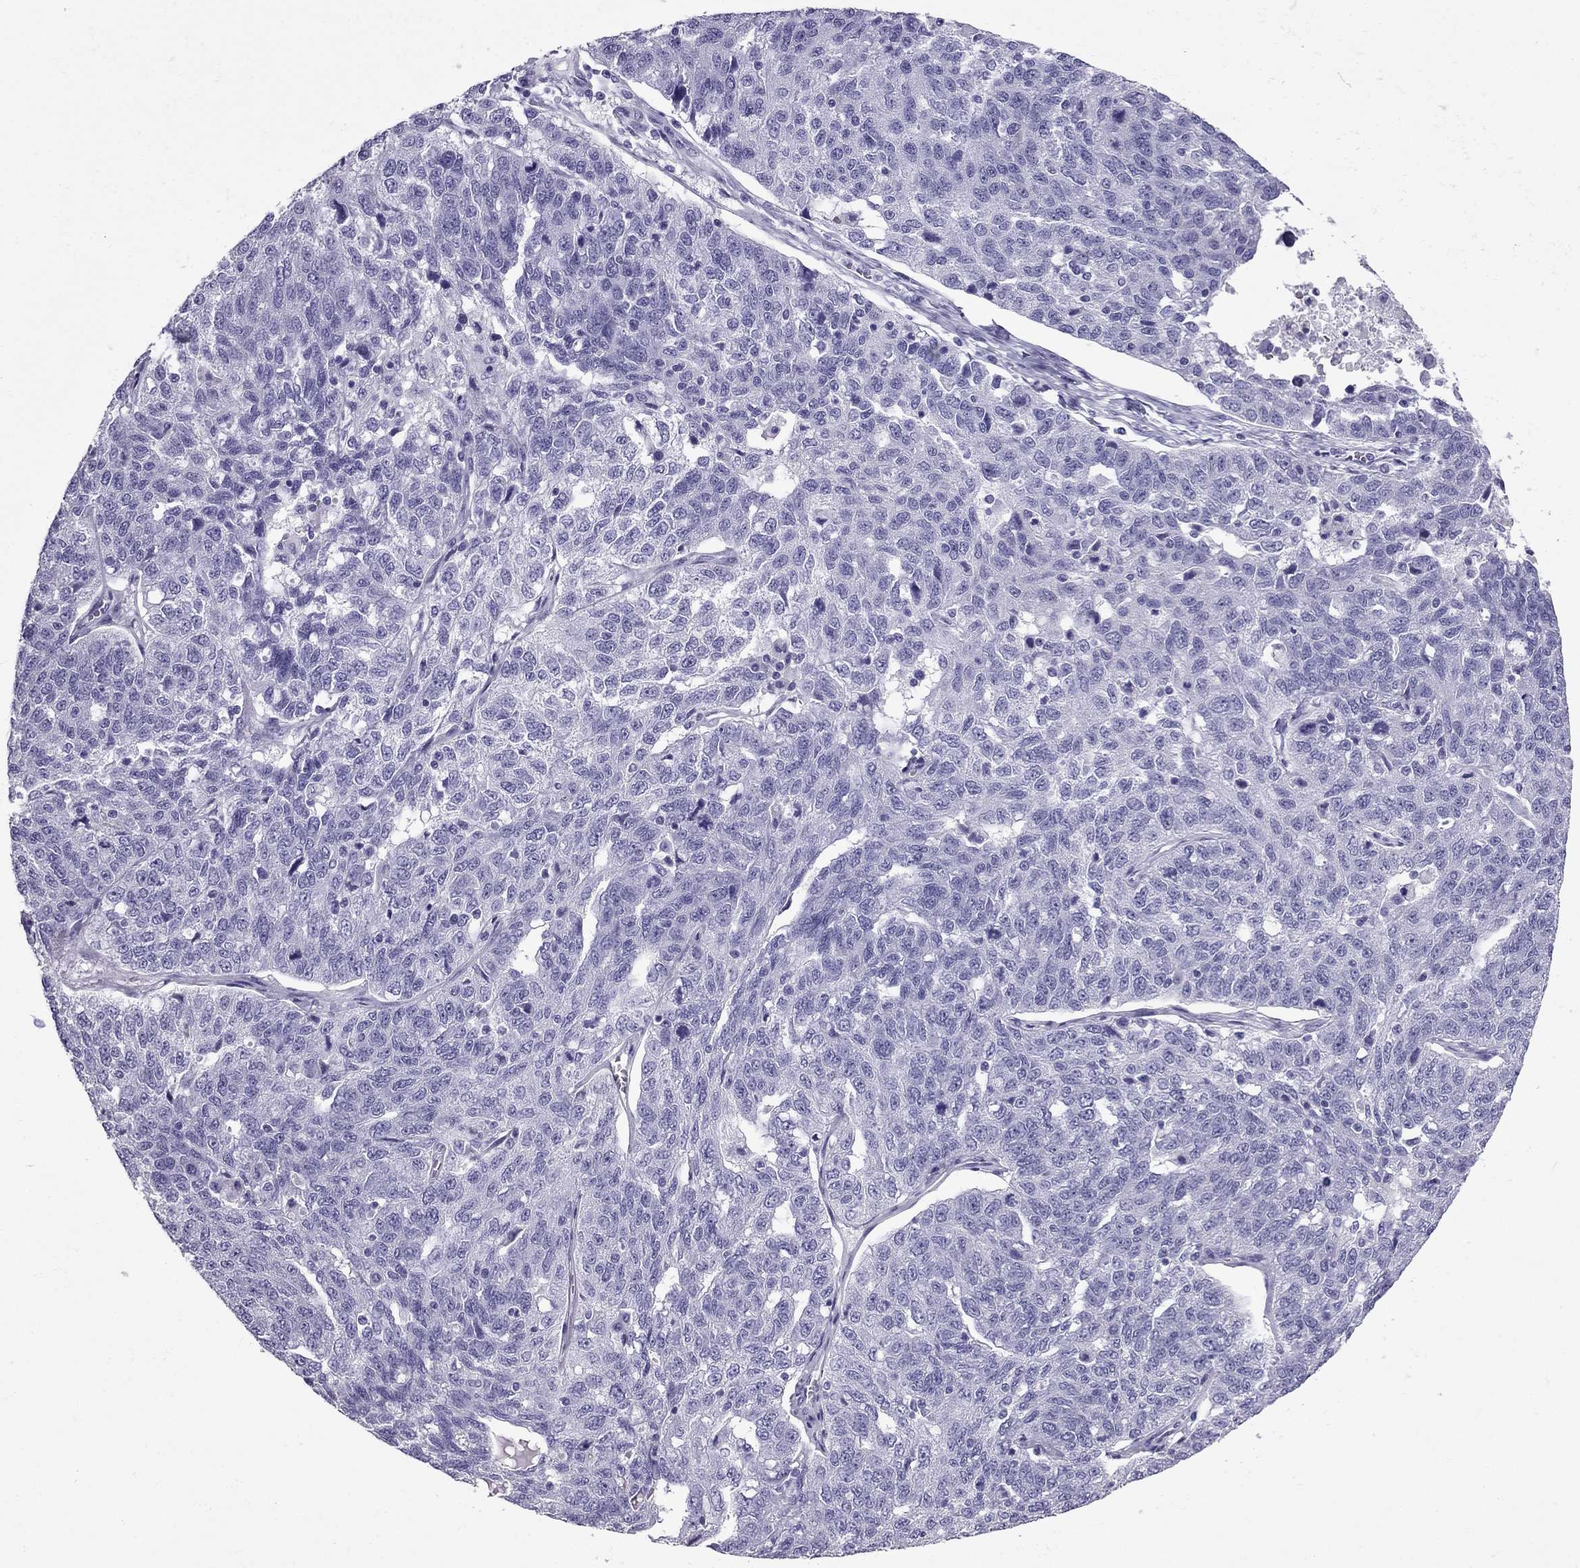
{"staining": {"intensity": "negative", "quantity": "none", "location": "none"}, "tissue": "ovarian cancer", "cell_type": "Tumor cells", "image_type": "cancer", "snomed": [{"axis": "morphology", "description": "Cystadenocarcinoma, serous, NOS"}, {"axis": "topography", "description": "Ovary"}], "caption": "This is an immunohistochemistry image of ovarian cancer. There is no staining in tumor cells.", "gene": "PDE6A", "patient": {"sex": "female", "age": 71}}